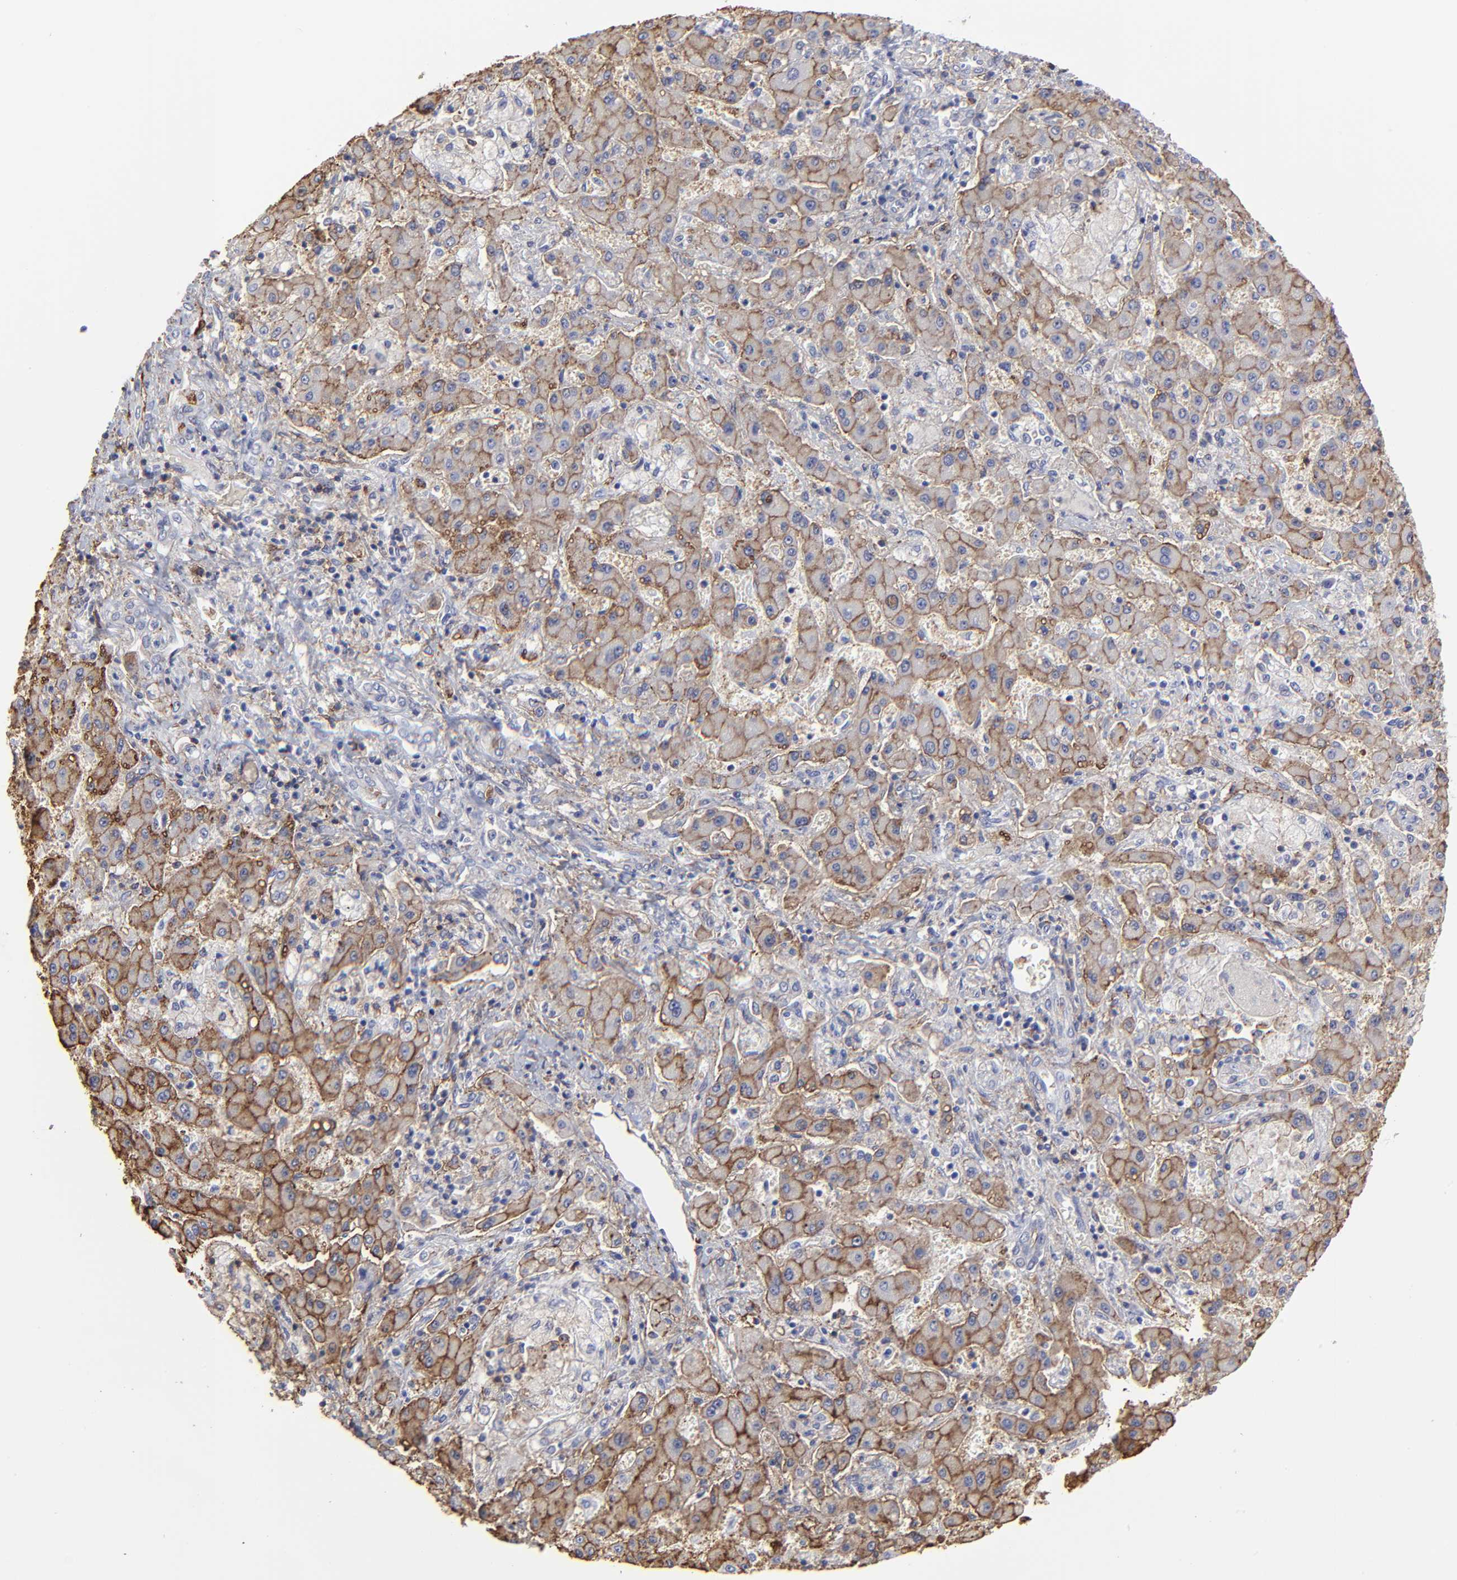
{"staining": {"intensity": "moderate", "quantity": ">75%", "location": "cytoplasmic/membranous"}, "tissue": "liver cancer", "cell_type": "Tumor cells", "image_type": "cancer", "snomed": [{"axis": "morphology", "description": "Cholangiocarcinoma"}, {"axis": "topography", "description": "Liver"}], "caption": "Brown immunohistochemical staining in human liver cancer displays moderate cytoplasmic/membranous staining in about >75% of tumor cells.", "gene": "ANXA6", "patient": {"sex": "male", "age": 50}}